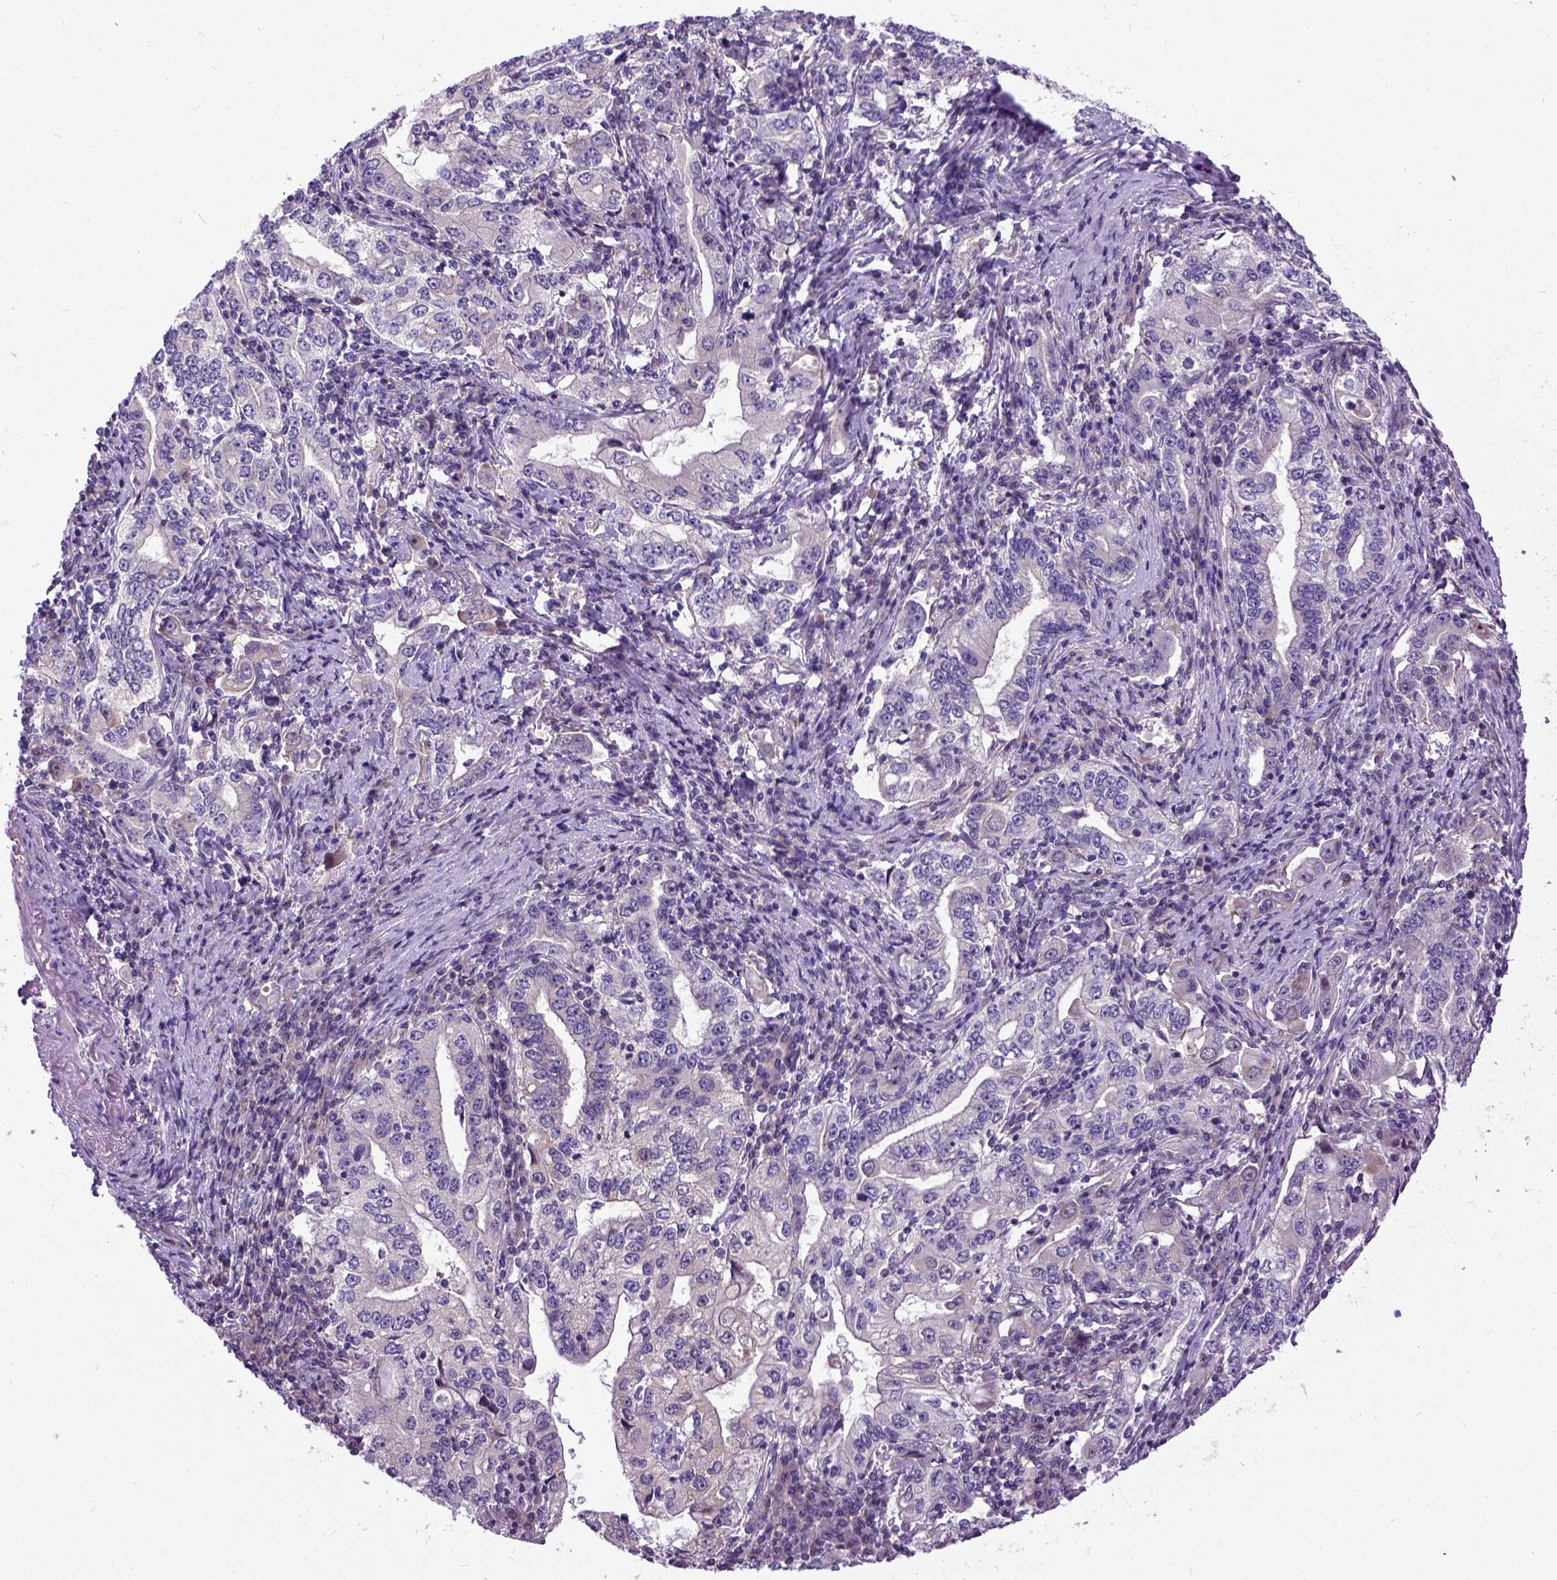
{"staining": {"intensity": "negative", "quantity": "none", "location": "none"}, "tissue": "stomach cancer", "cell_type": "Tumor cells", "image_type": "cancer", "snomed": [{"axis": "morphology", "description": "Adenocarcinoma, NOS"}, {"axis": "topography", "description": "Stomach, lower"}], "caption": "Tumor cells are negative for brown protein staining in stomach adenocarcinoma.", "gene": "NEK5", "patient": {"sex": "female", "age": 72}}